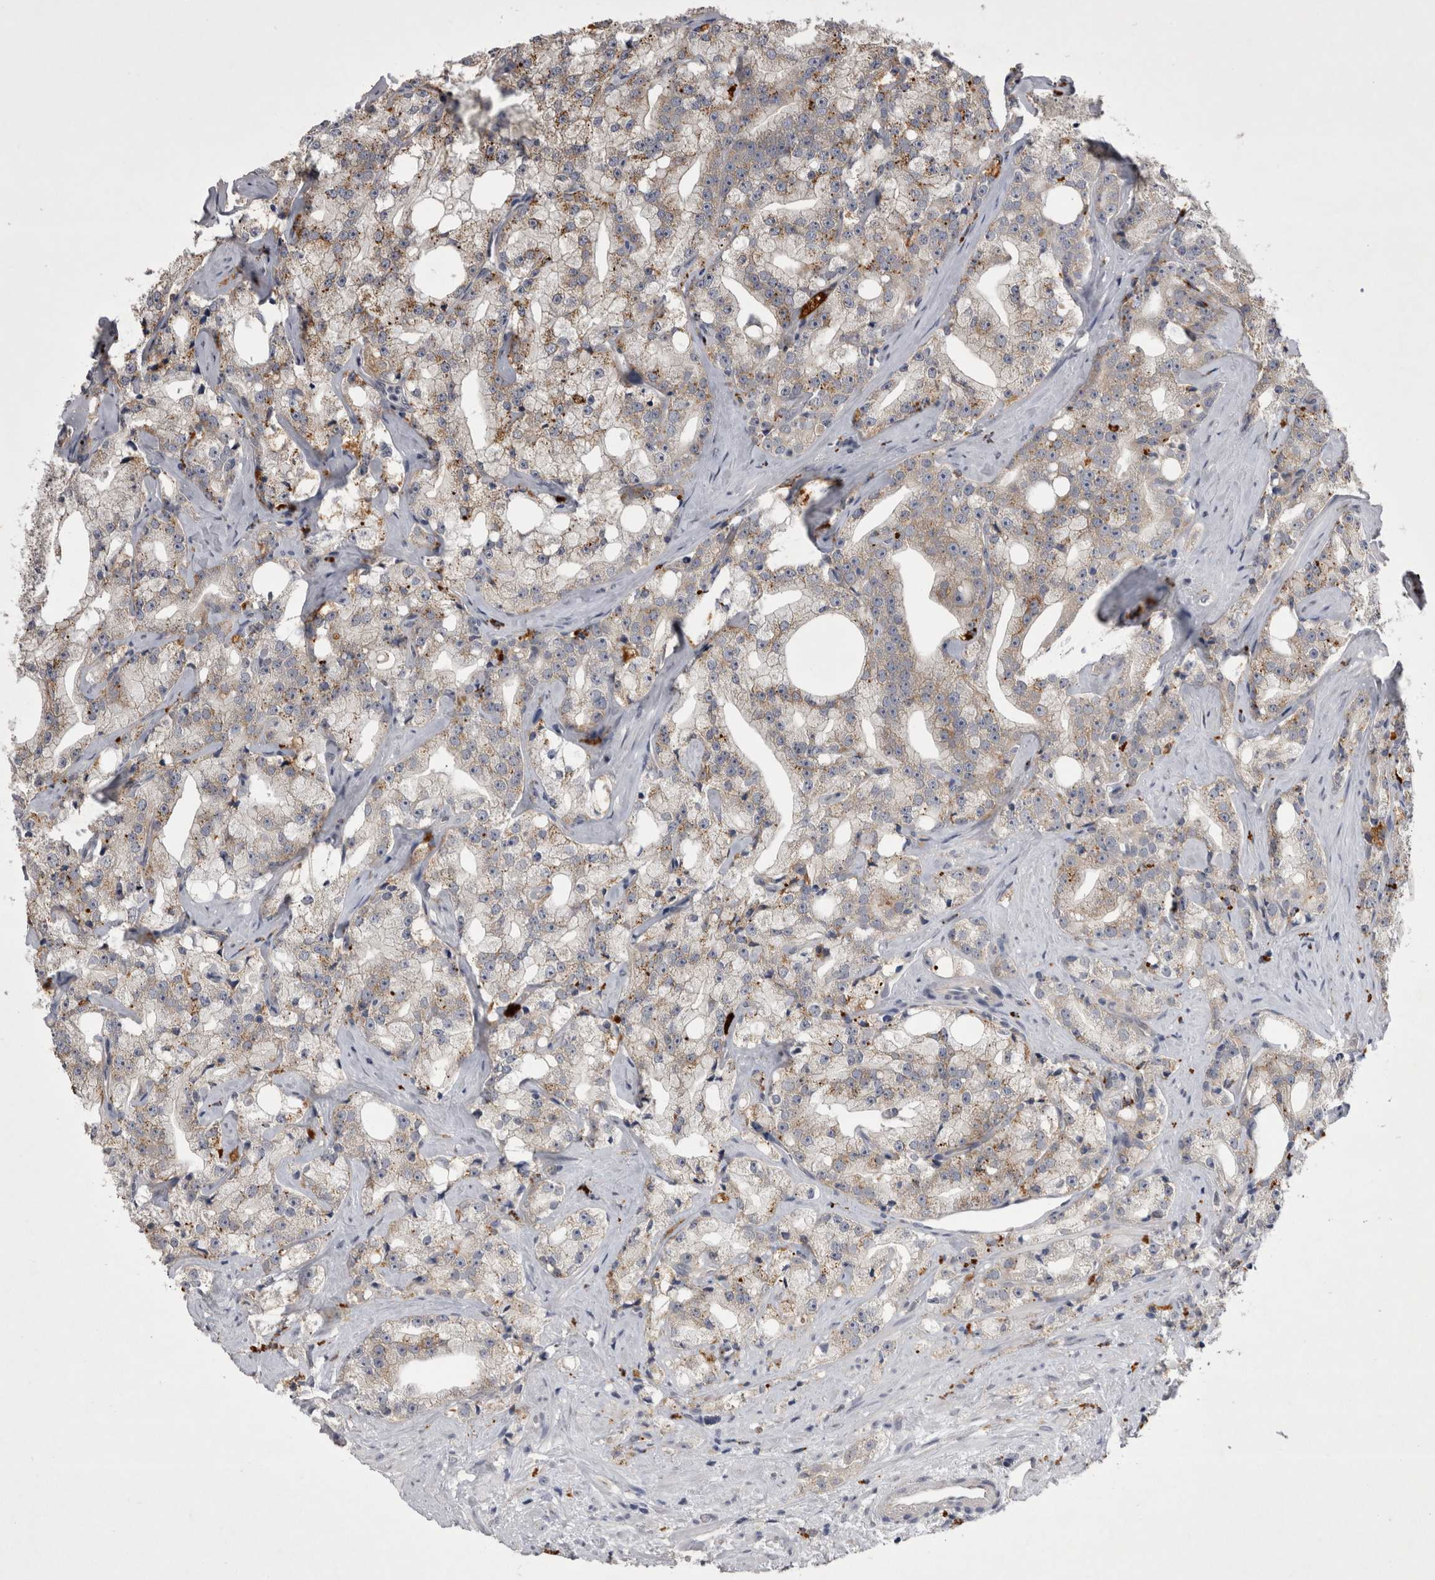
{"staining": {"intensity": "moderate", "quantity": ">75%", "location": "cytoplasmic/membranous"}, "tissue": "prostate cancer", "cell_type": "Tumor cells", "image_type": "cancer", "snomed": [{"axis": "morphology", "description": "Adenocarcinoma, High grade"}, {"axis": "topography", "description": "Prostate"}], "caption": "Immunohistochemistry staining of prostate high-grade adenocarcinoma, which demonstrates medium levels of moderate cytoplasmic/membranous positivity in approximately >75% of tumor cells indicating moderate cytoplasmic/membranous protein positivity. The staining was performed using DAB (brown) for protein detection and nuclei were counterstained in hematoxylin (blue).", "gene": "CTBS", "patient": {"sex": "male", "age": 64}}